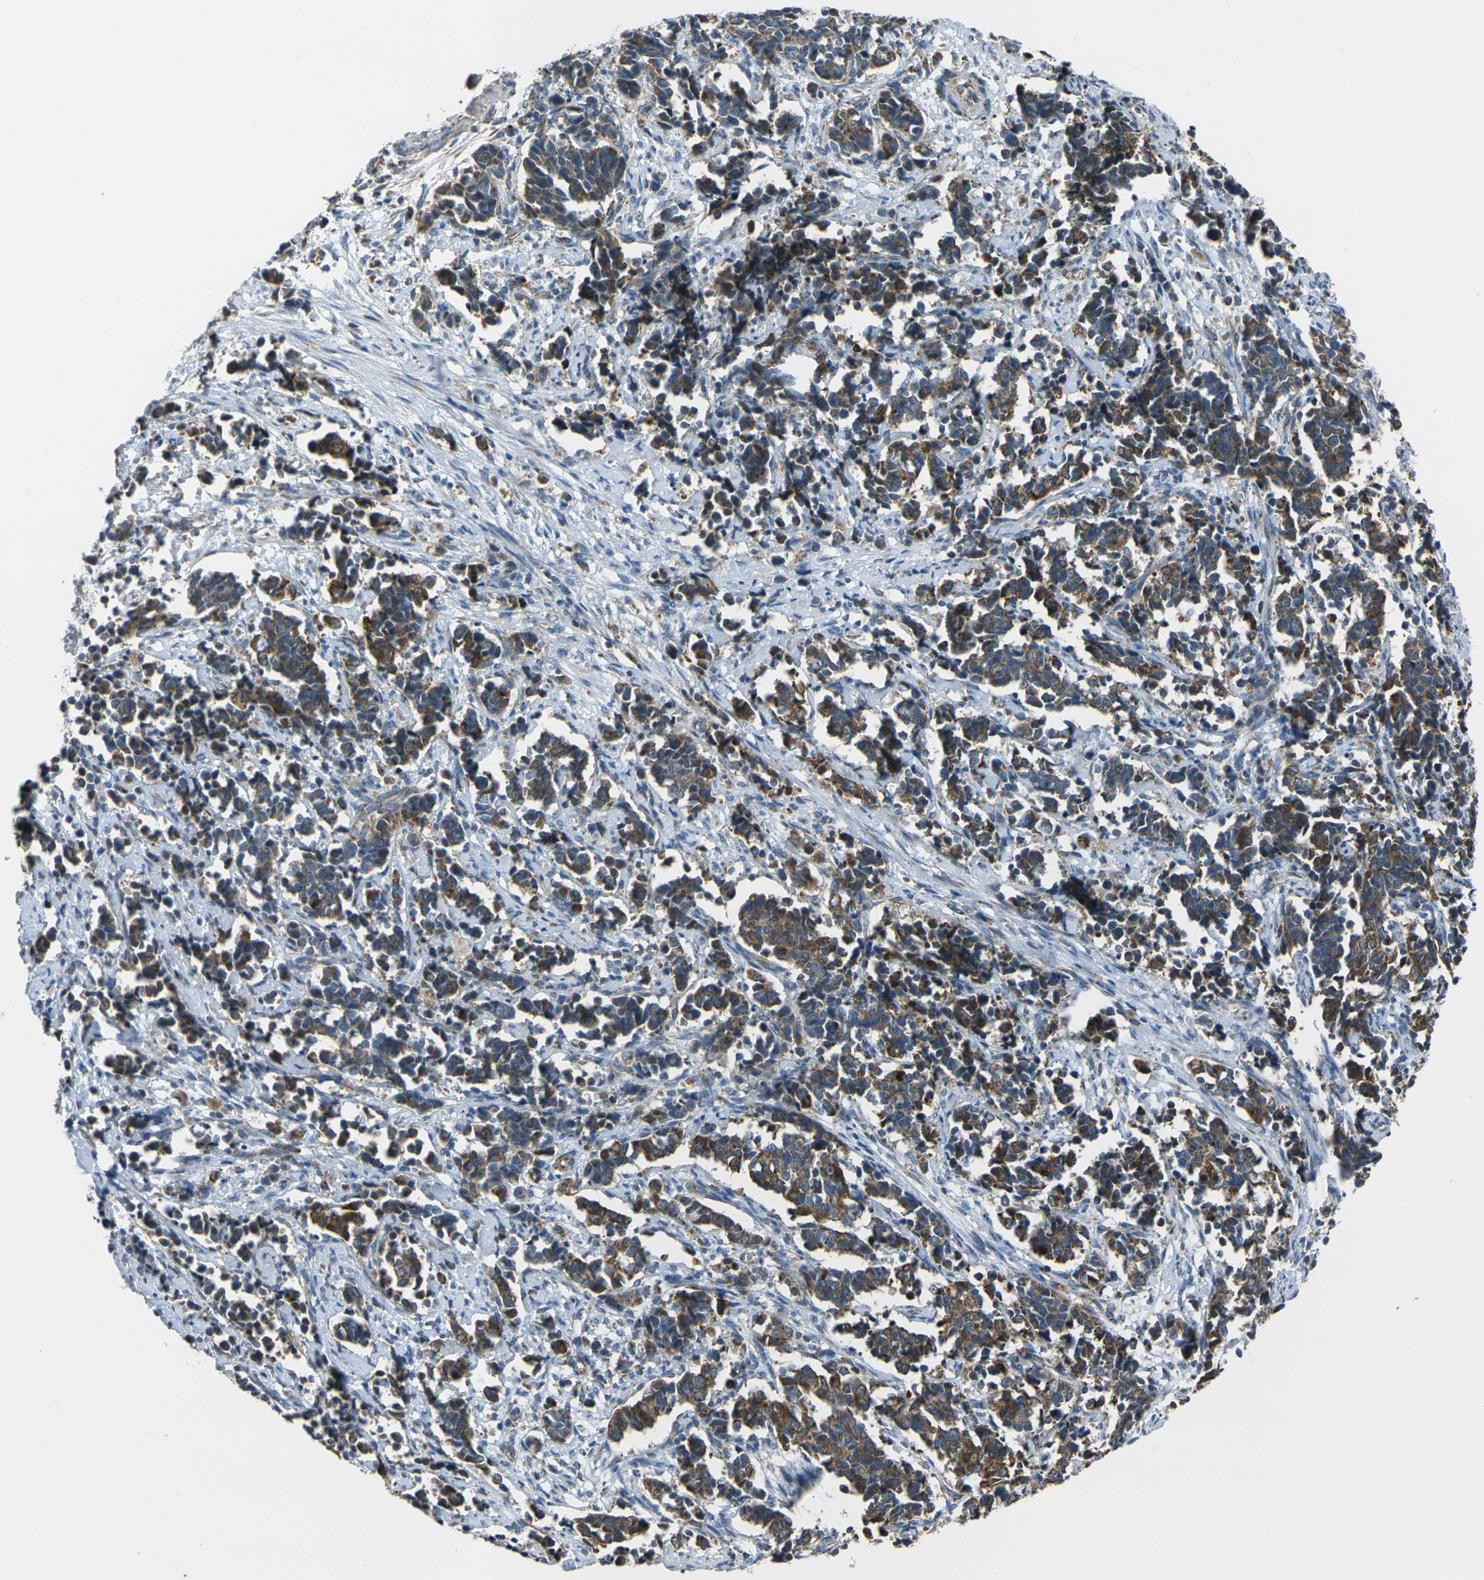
{"staining": {"intensity": "moderate", "quantity": ">75%", "location": "cytoplasmic/membranous"}, "tissue": "cervical cancer", "cell_type": "Tumor cells", "image_type": "cancer", "snomed": [{"axis": "morphology", "description": "Normal tissue, NOS"}, {"axis": "morphology", "description": "Squamous cell carcinoma, NOS"}, {"axis": "topography", "description": "Cervix"}], "caption": "Moderate cytoplasmic/membranous protein positivity is appreciated in approximately >75% of tumor cells in squamous cell carcinoma (cervical).", "gene": "TMEM120B", "patient": {"sex": "female", "age": 35}}